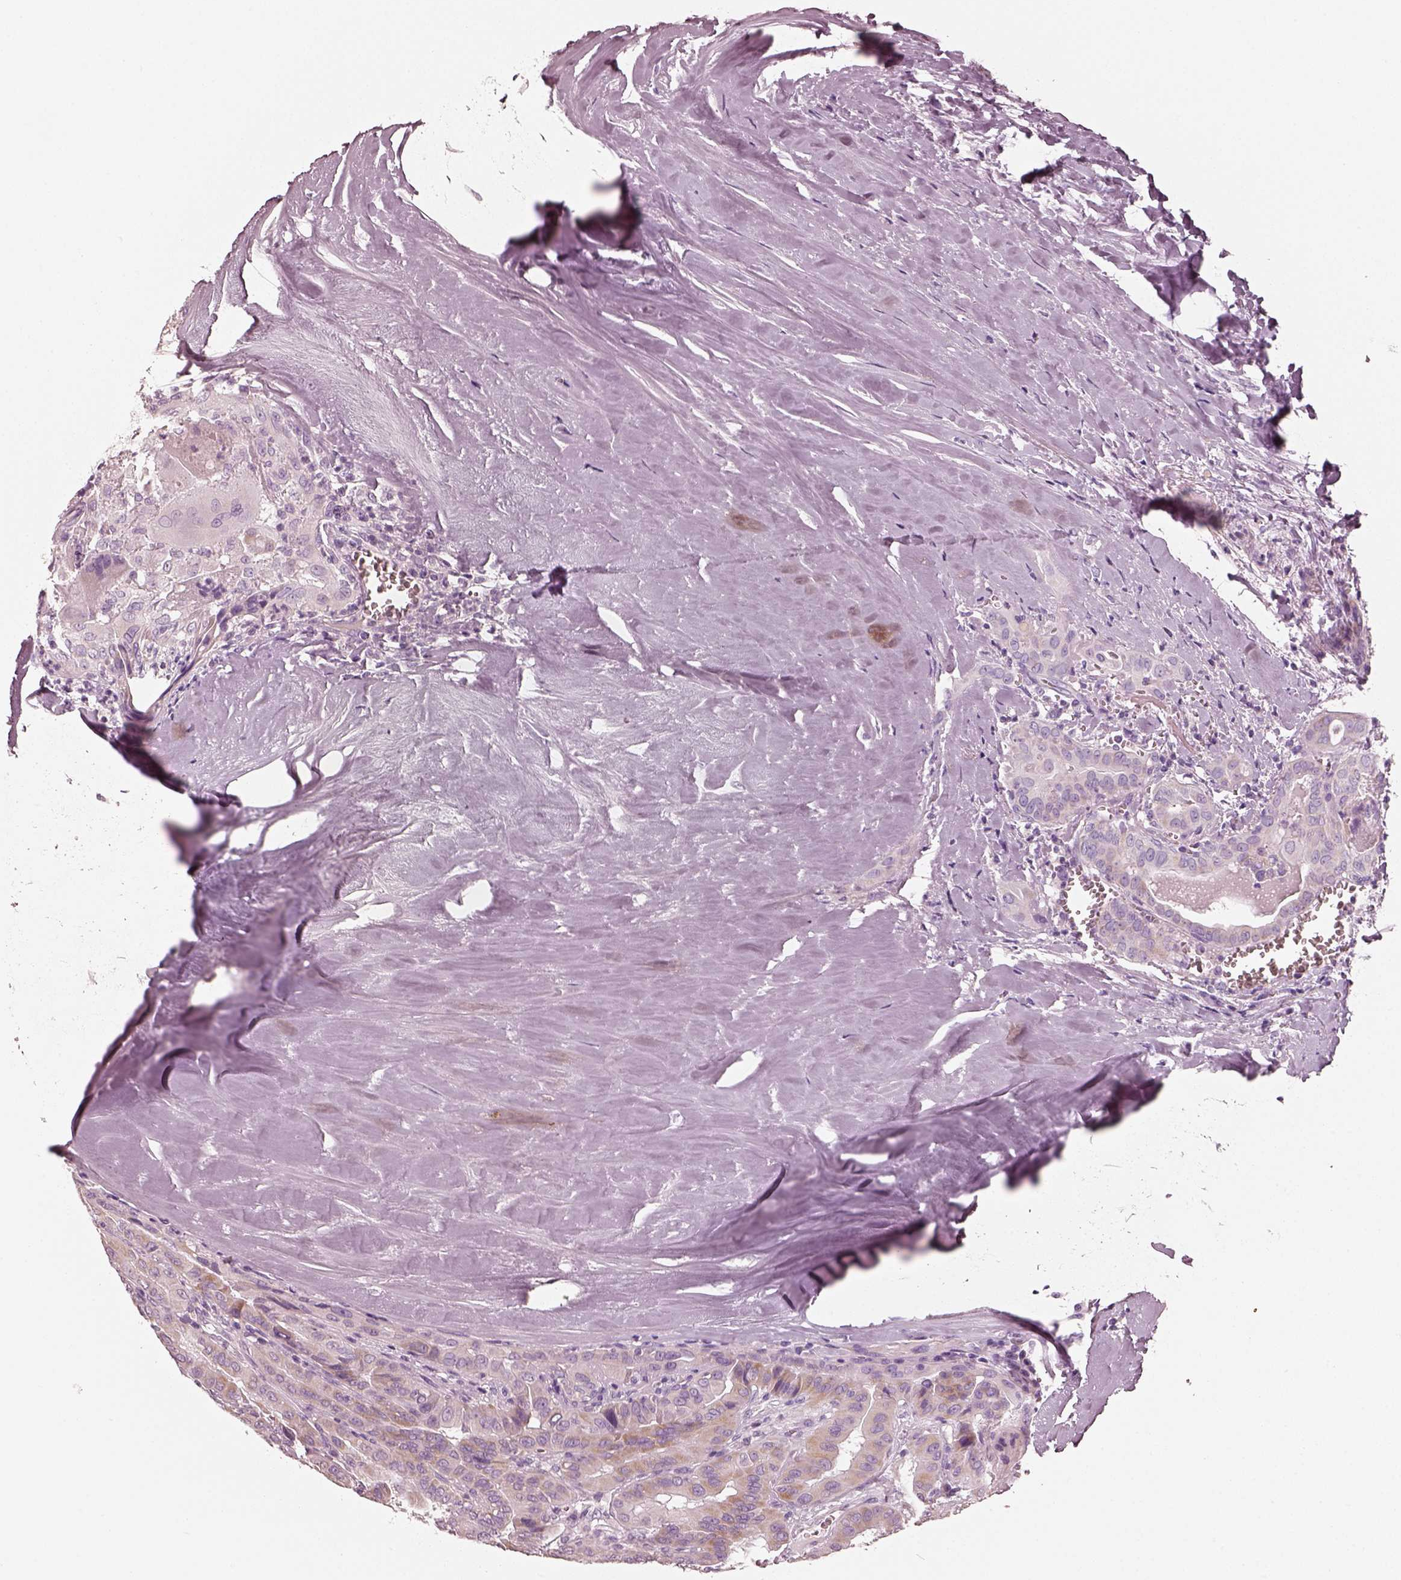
{"staining": {"intensity": "weak", "quantity": "25%-75%", "location": "cytoplasmic/membranous"}, "tissue": "thyroid cancer", "cell_type": "Tumor cells", "image_type": "cancer", "snomed": [{"axis": "morphology", "description": "Papillary adenocarcinoma, NOS"}, {"axis": "topography", "description": "Thyroid gland"}], "caption": "Immunohistochemistry of thyroid cancer reveals low levels of weak cytoplasmic/membranous expression in approximately 25%-75% of tumor cells.", "gene": "R3HDML", "patient": {"sex": "female", "age": 37}}